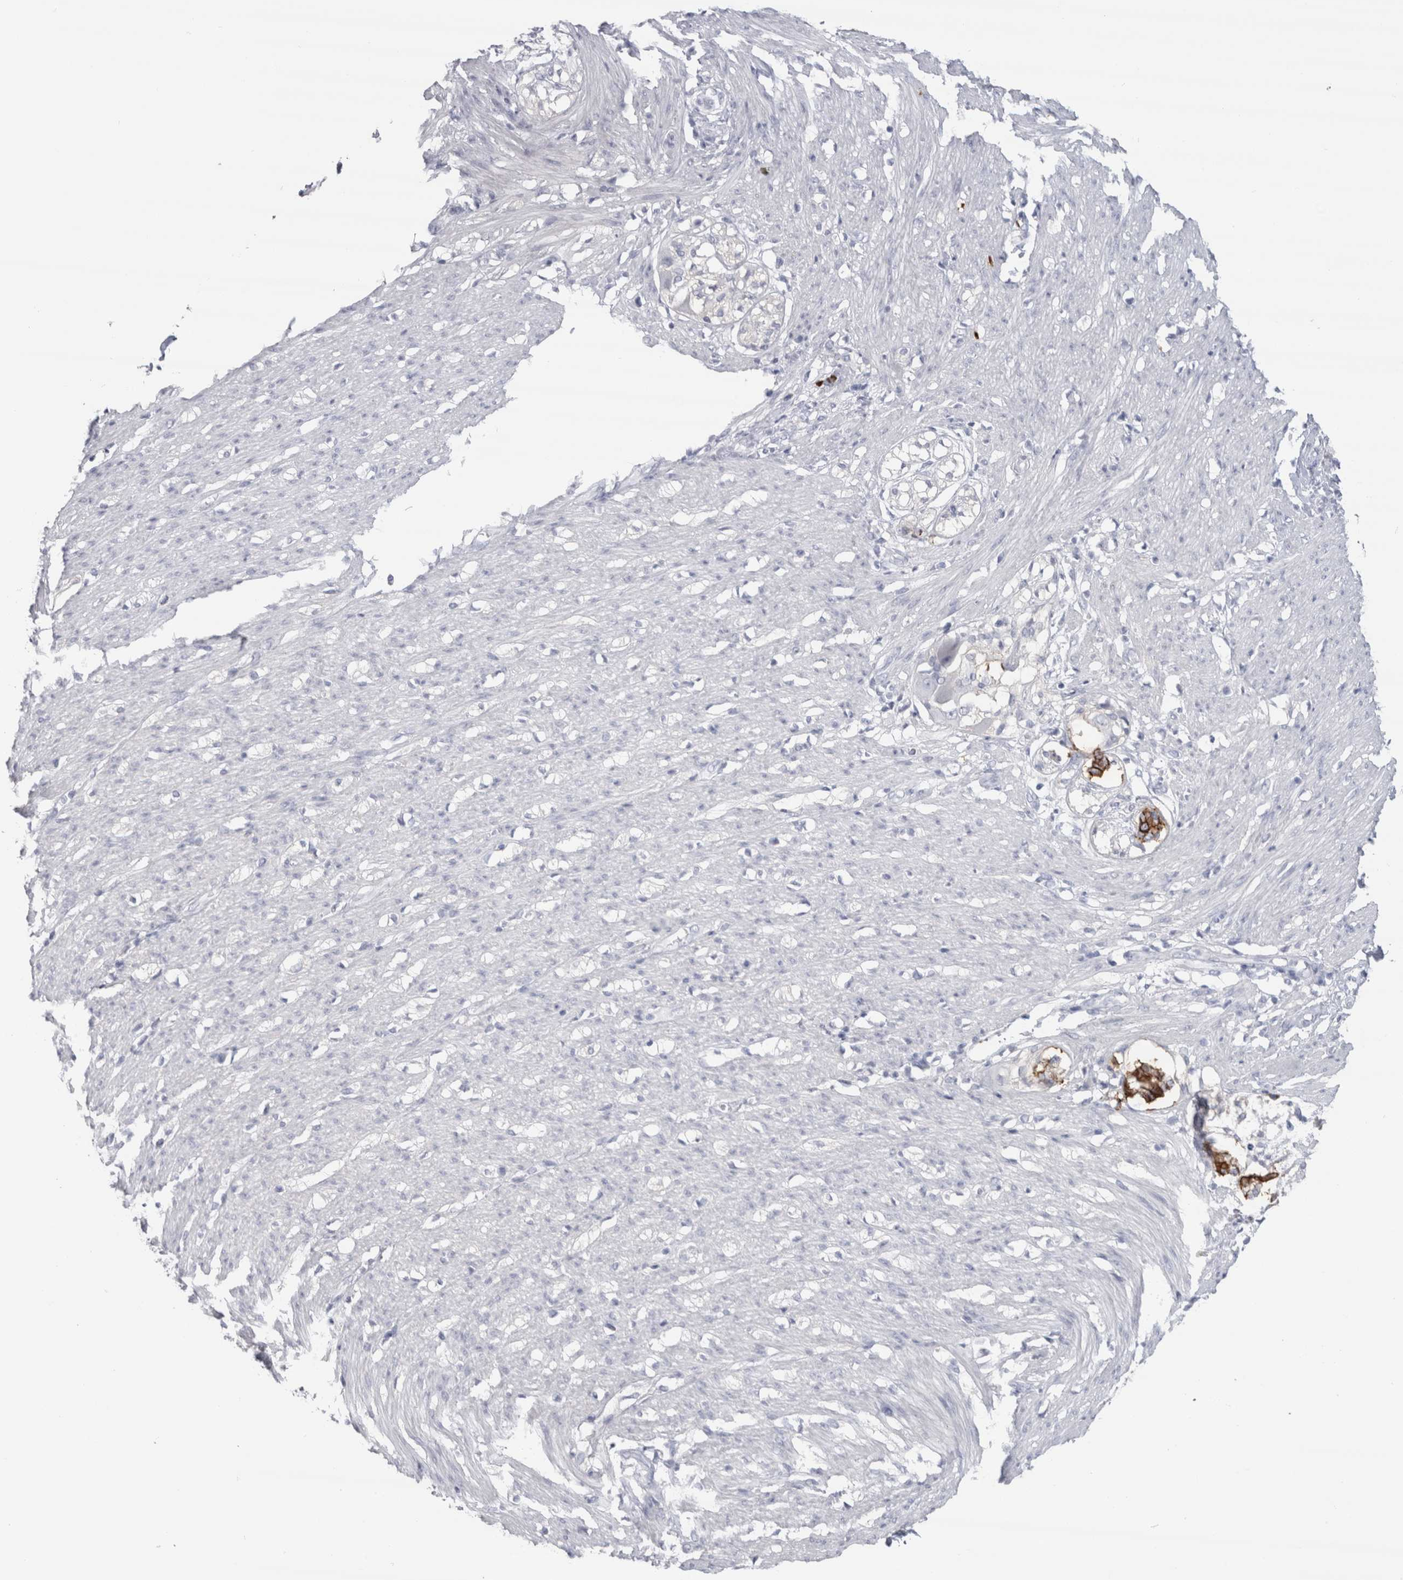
{"staining": {"intensity": "negative", "quantity": "none", "location": "none"}, "tissue": "smooth muscle", "cell_type": "Smooth muscle cells", "image_type": "normal", "snomed": [{"axis": "morphology", "description": "Normal tissue, NOS"}, {"axis": "morphology", "description": "Adenocarcinoma, NOS"}, {"axis": "topography", "description": "Colon"}, {"axis": "topography", "description": "Peripheral nerve tissue"}], "caption": "Photomicrograph shows no protein positivity in smooth muscle cells of benign smooth muscle. Brightfield microscopy of immunohistochemistry stained with DAB (brown) and hematoxylin (blue), captured at high magnification.", "gene": "CDH17", "patient": {"sex": "male", "age": 14}}